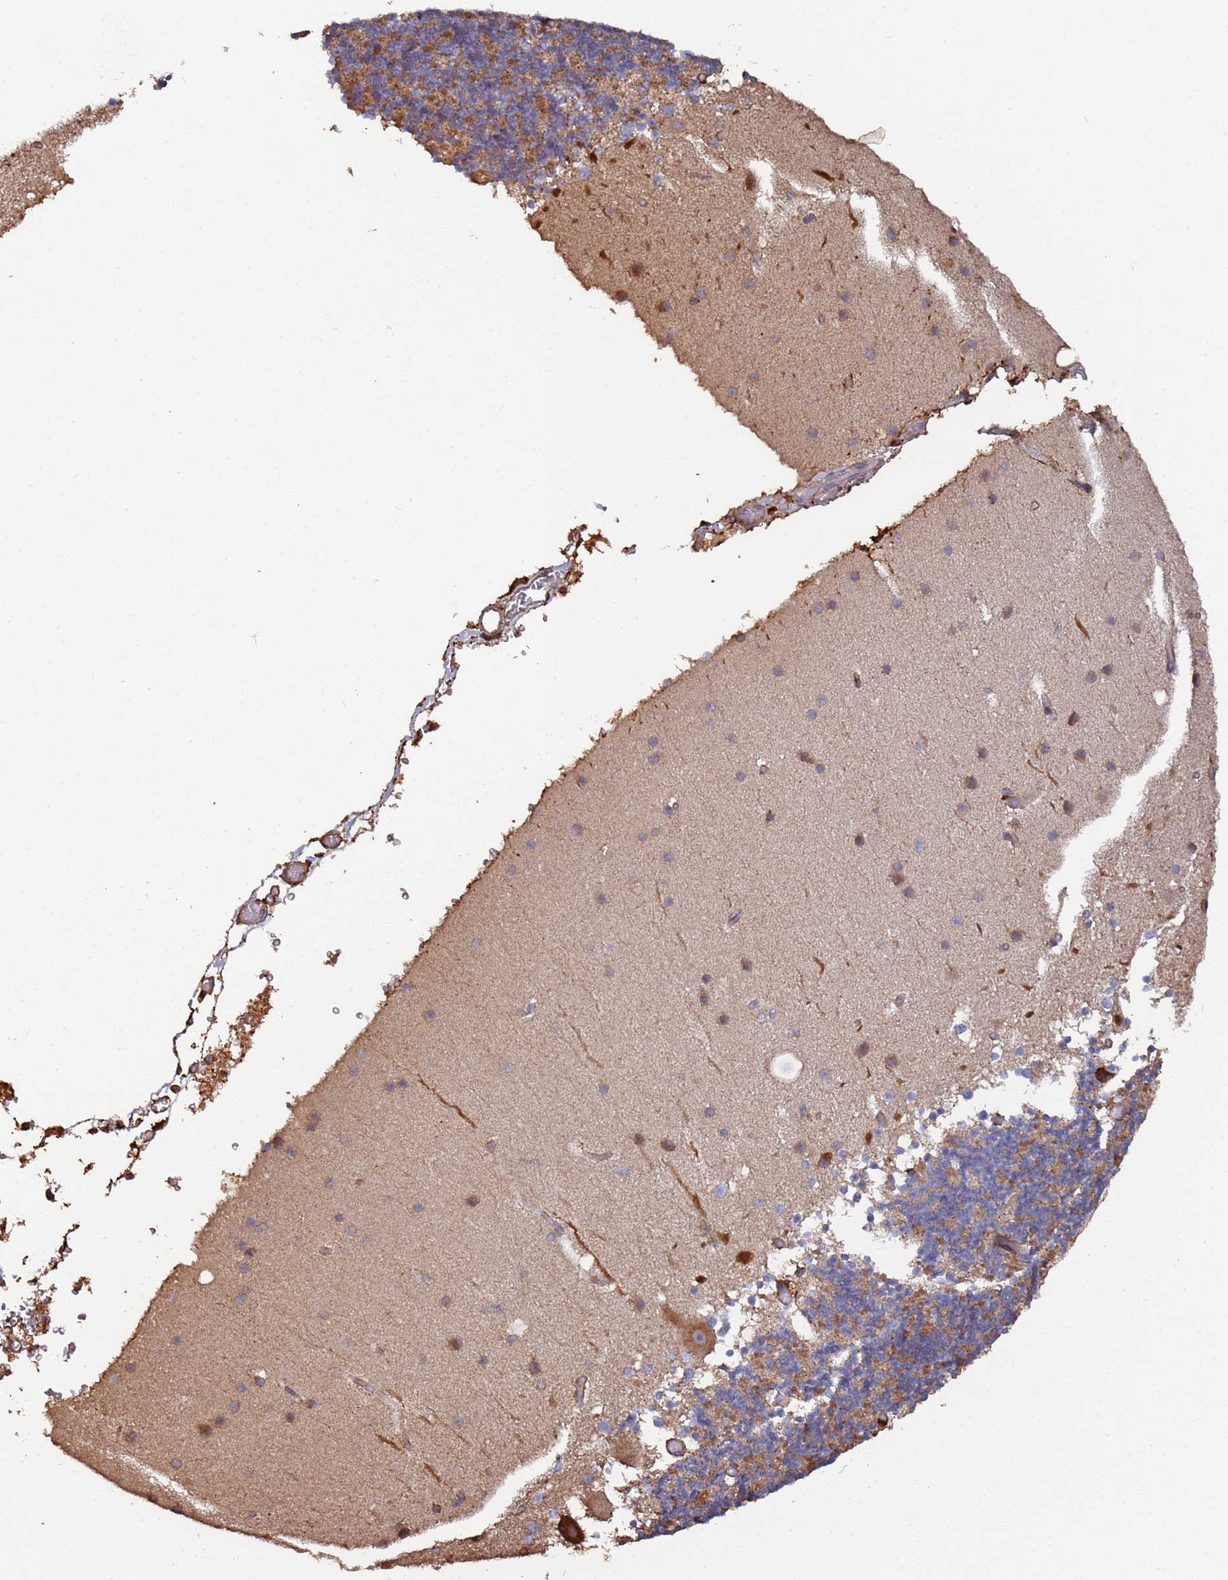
{"staining": {"intensity": "moderate", "quantity": "25%-75%", "location": "cytoplasmic/membranous"}, "tissue": "cerebellum", "cell_type": "Cells in granular layer", "image_type": "normal", "snomed": [{"axis": "morphology", "description": "Normal tissue, NOS"}, {"axis": "topography", "description": "Cerebellum"}], "caption": "IHC (DAB (3,3'-diaminobenzidine)) staining of benign human cerebellum reveals moderate cytoplasmic/membranous protein positivity in about 25%-75% of cells in granular layer.", "gene": "LACC1", "patient": {"sex": "male", "age": 57}}